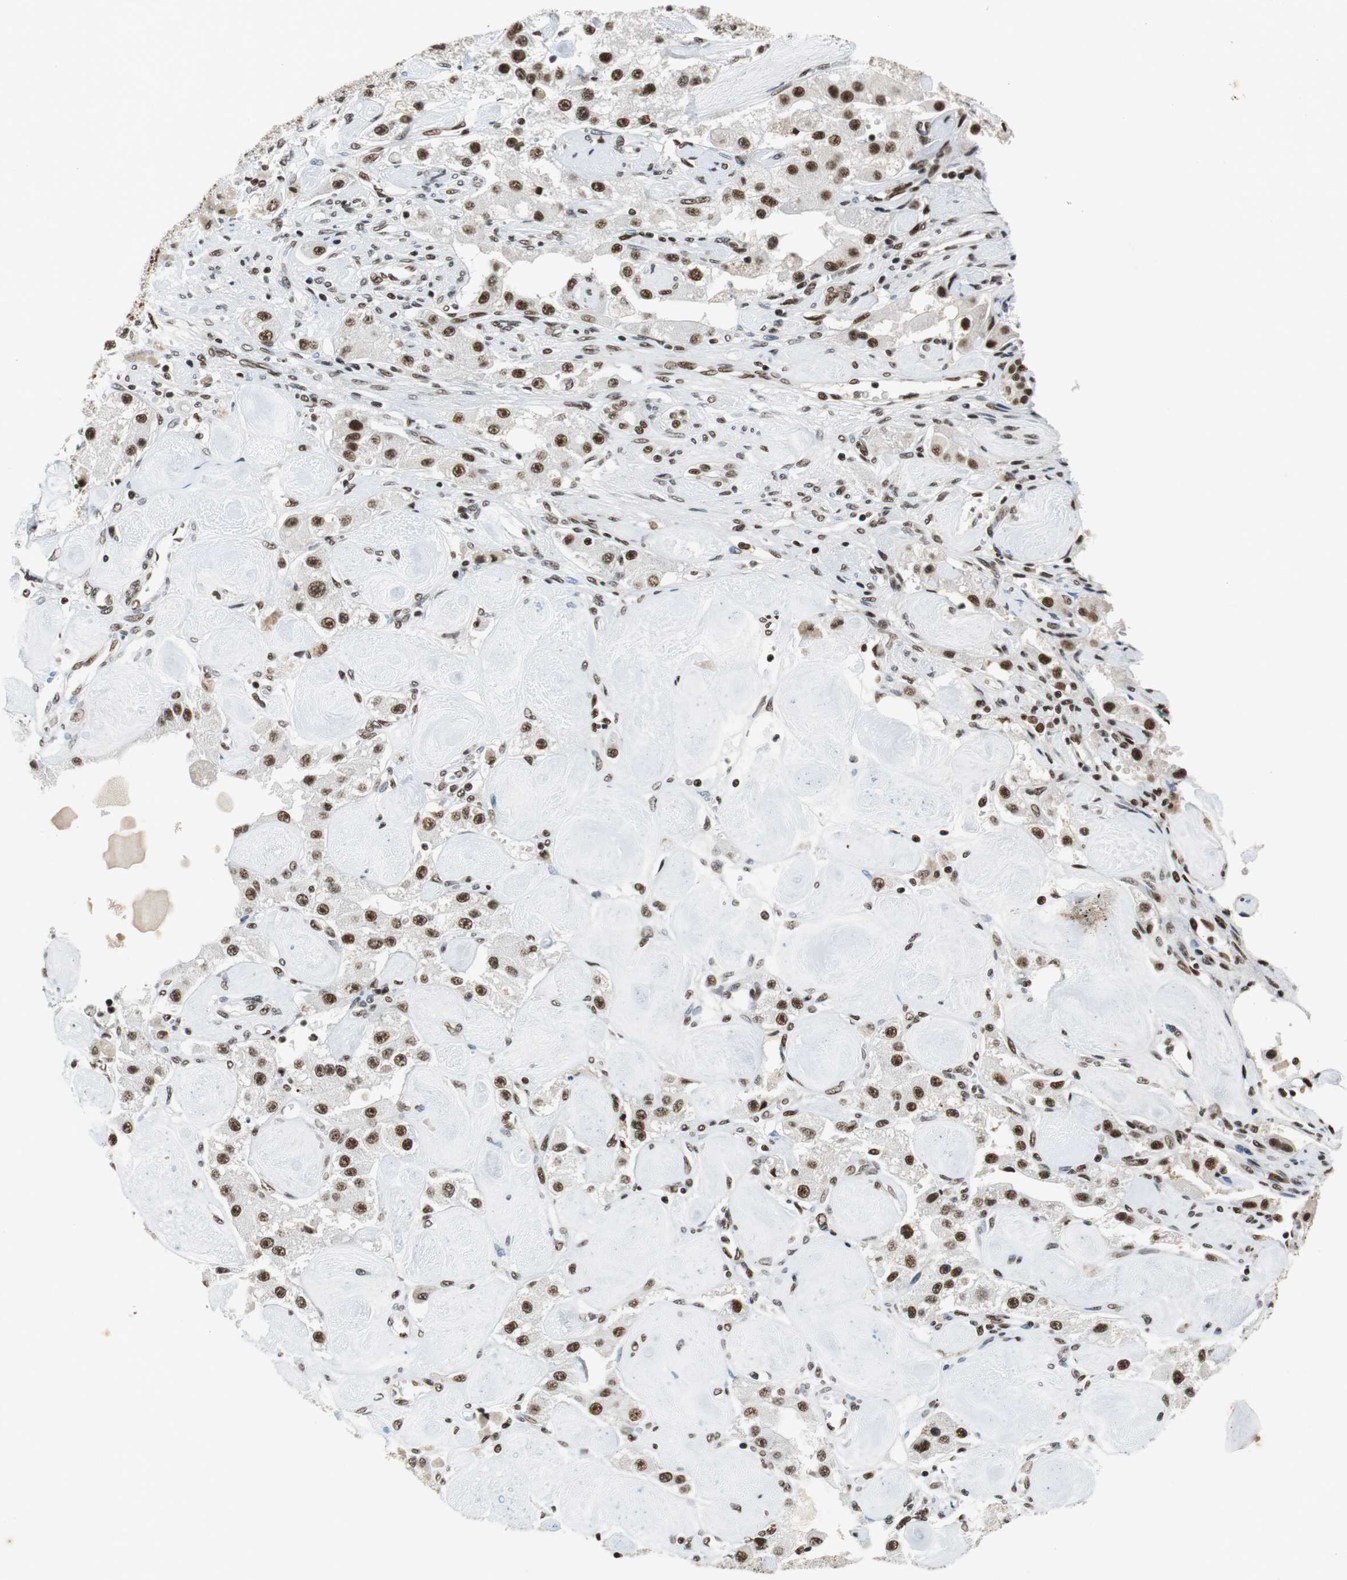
{"staining": {"intensity": "strong", "quantity": ">75%", "location": "nuclear"}, "tissue": "carcinoid", "cell_type": "Tumor cells", "image_type": "cancer", "snomed": [{"axis": "morphology", "description": "Carcinoid, malignant, NOS"}, {"axis": "topography", "description": "Pancreas"}], "caption": "The image exhibits a brown stain indicating the presence of a protein in the nuclear of tumor cells in carcinoid (malignant). (brown staining indicates protein expression, while blue staining denotes nuclei).", "gene": "PRKDC", "patient": {"sex": "male", "age": 41}}